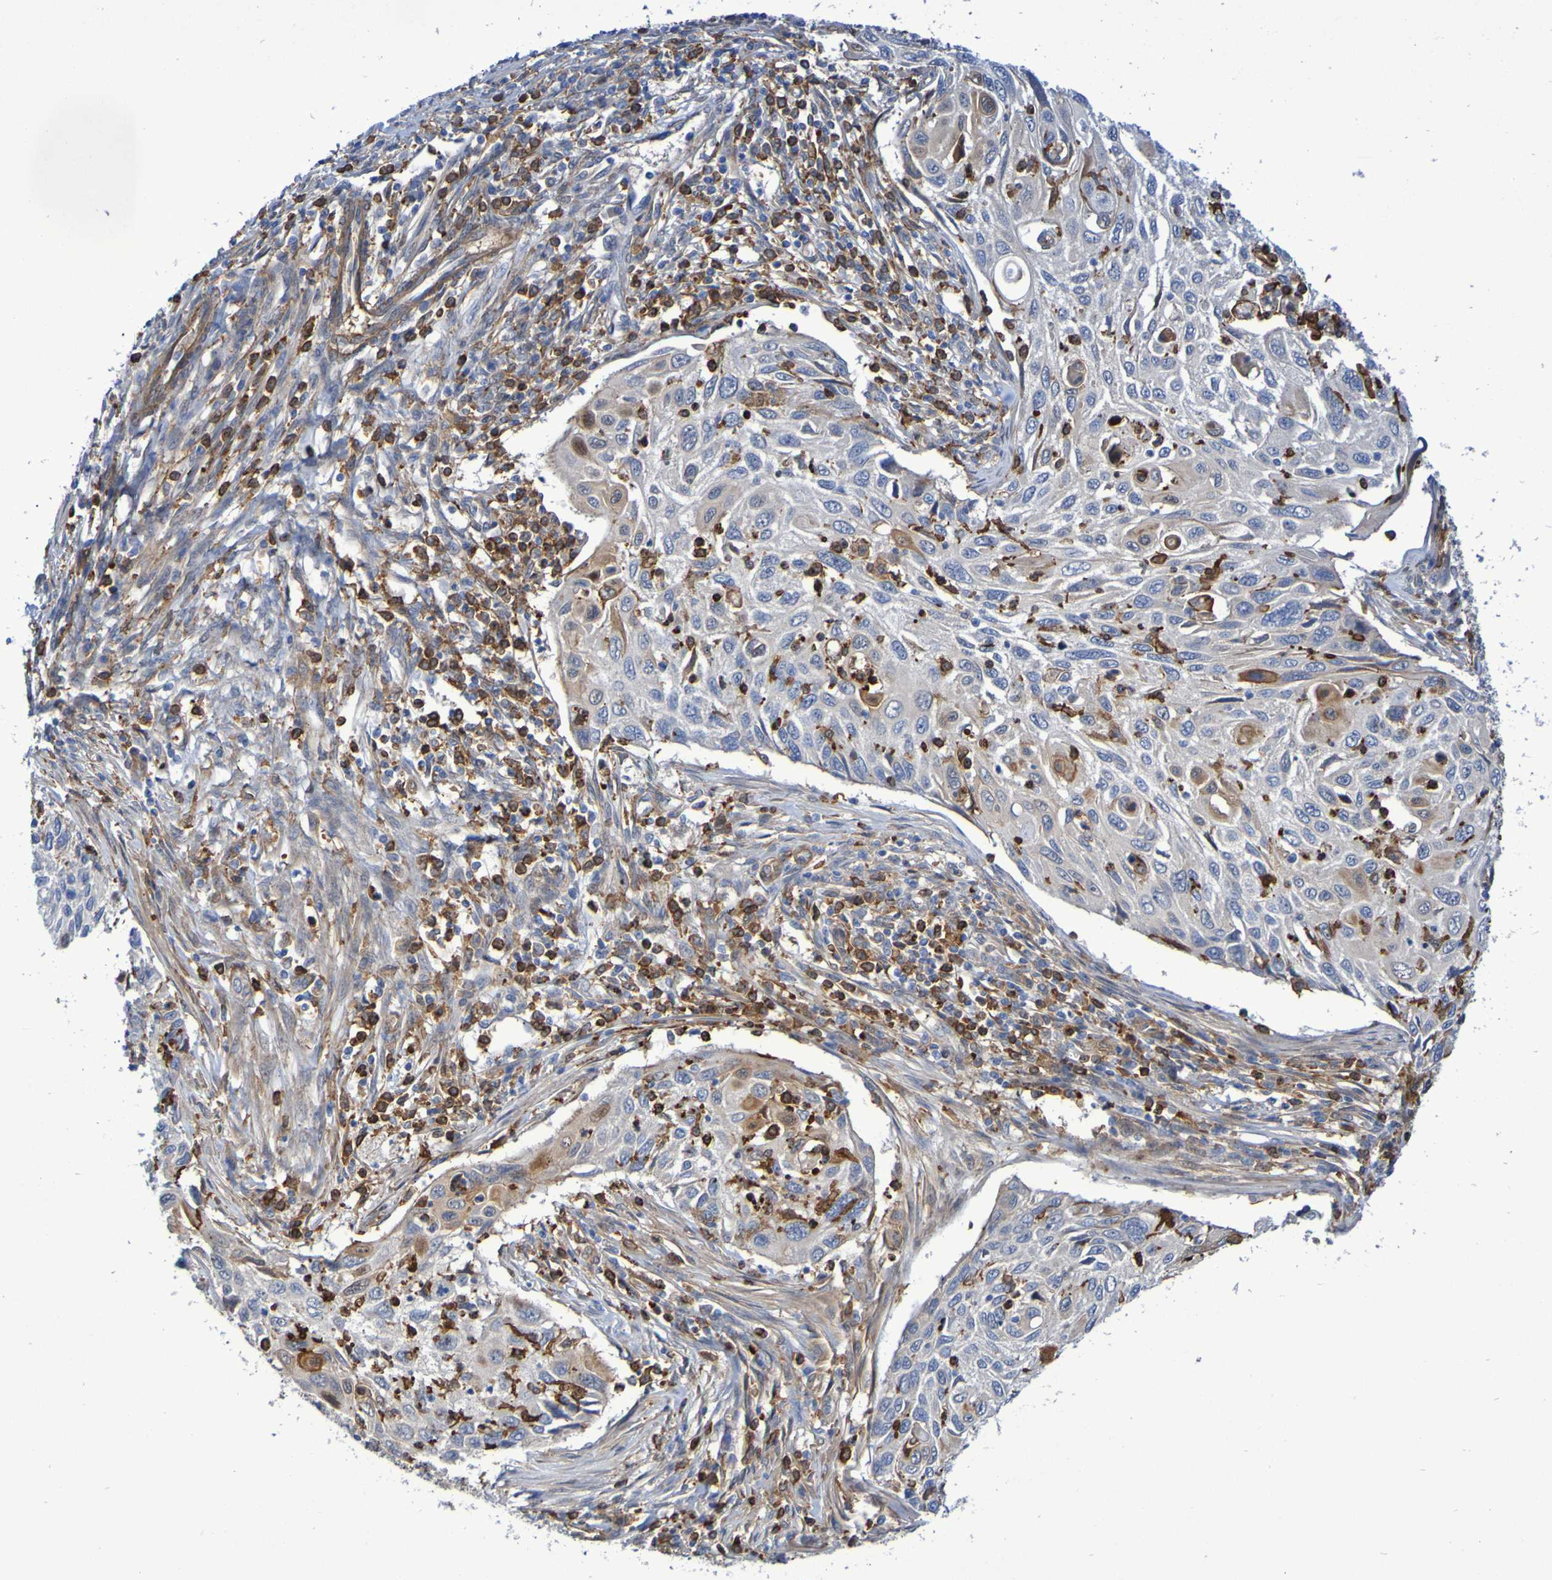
{"staining": {"intensity": "moderate", "quantity": "<25%", "location": "cytoplasmic/membranous"}, "tissue": "cervical cancer", "cell_type": "Tumor cells", "image_type": "cancer", "snomed": [{"axis": "morphology", "description": "Squamous cell carcinoma, NOS"}, {"axis": "topography", "description": "Cervix"}], "caption": "Human squamous cell carcinoma (cervical) stained with a protein marker displays moderate staining in tumor cells.", "gene": "SCRG1", "patient": {"sex": "female", "age": 70}}